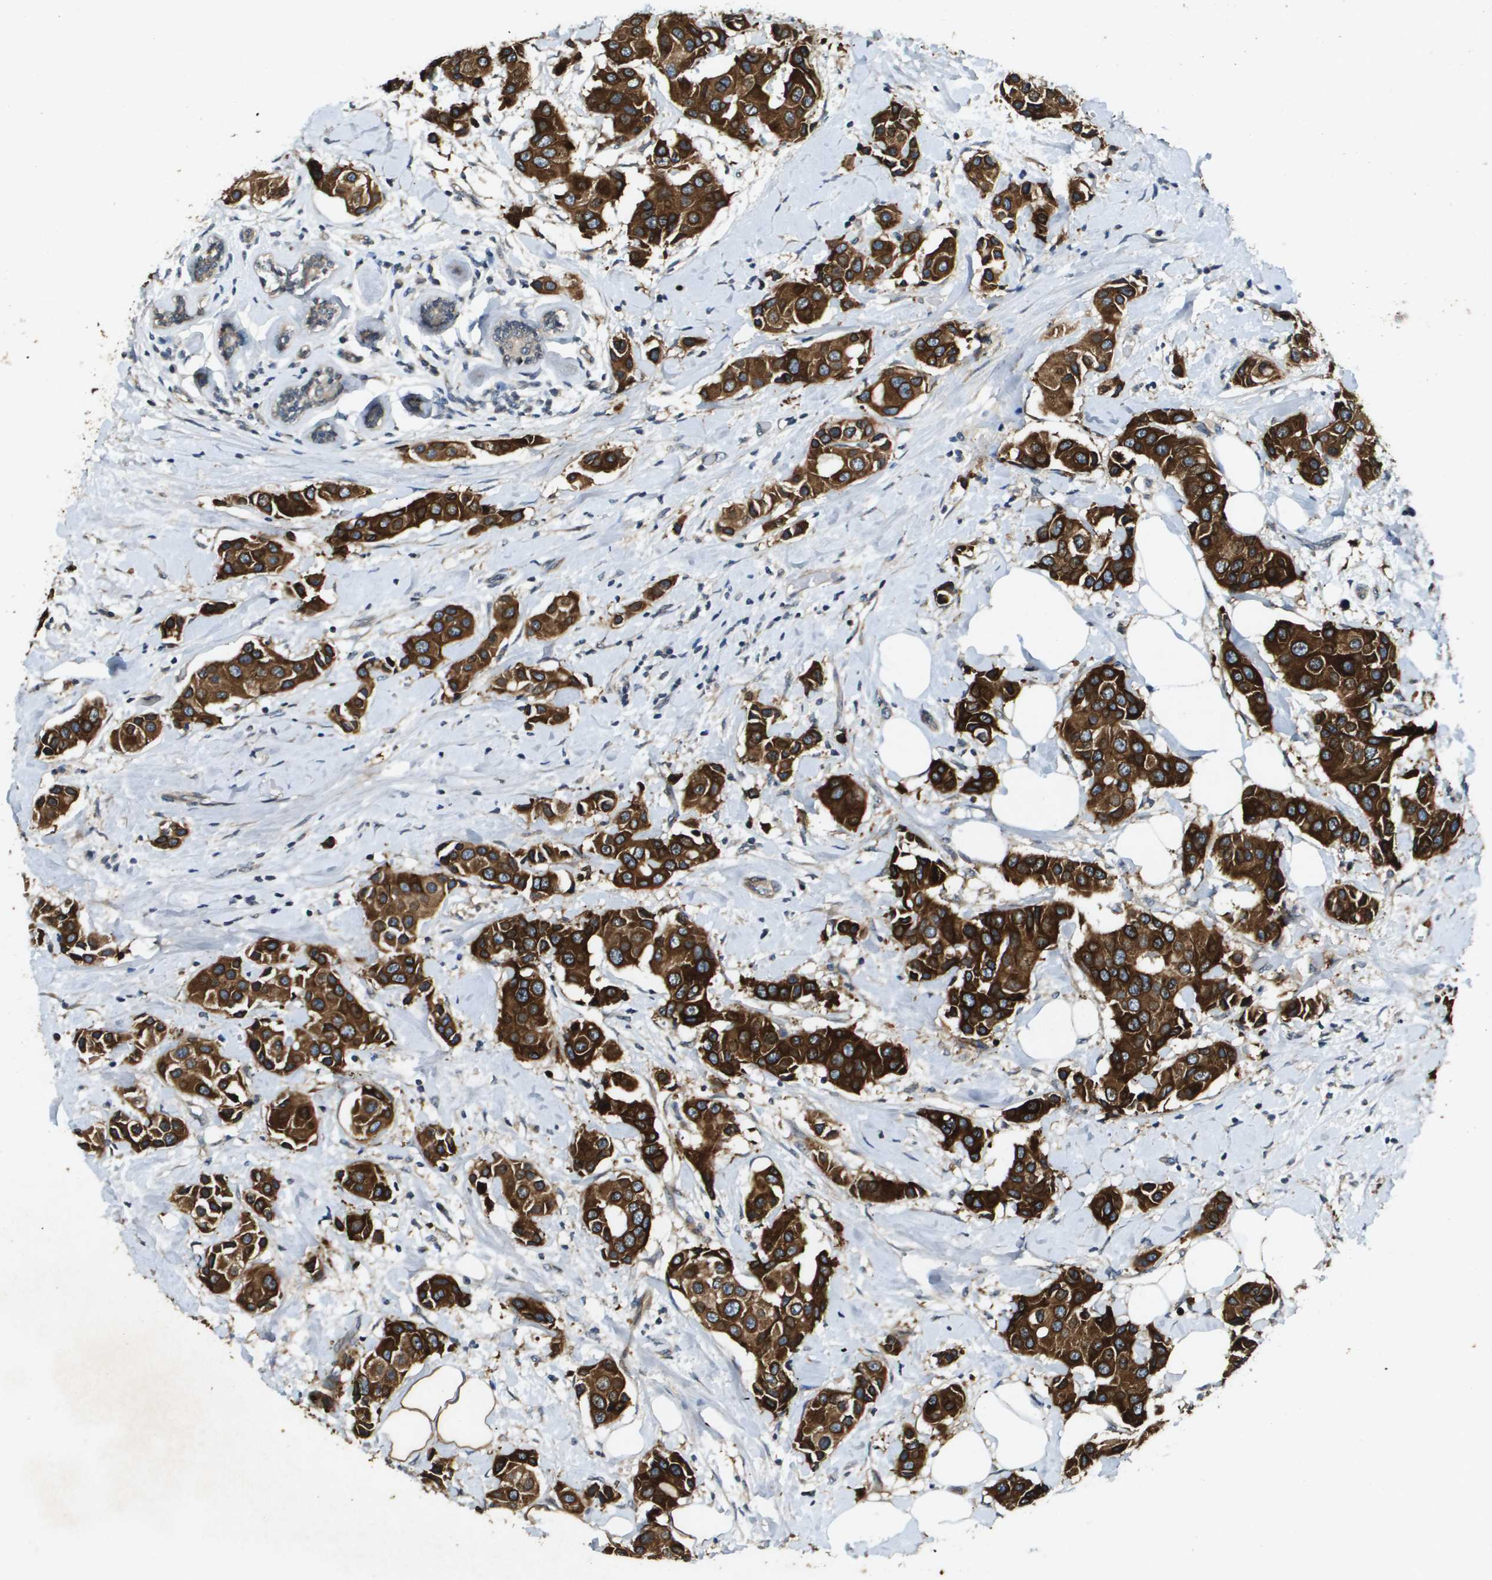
{"staining": {"intensity": "strong", "quantity": ">75%", "location": "cytoplasmic/membranous"}, "tissue": "breast cancer", "cell_type": "Tumor cells", "image_type": "cancer", "snomed": [{"axis": "morphology", "description": "Normal tissue, NOS"}, {"axis": "morphology", "description": "Duct carcinoma"}, {"axis": "topography", "description": "Breast"}], "caption": "Protein positivity by immunohistochemistry displays strong cytoplasmic/membranous expression in about >75% of tumor cells in breast cancer (infiltrating ductal carcinoma). (Brightfield microscopy of DAB IHC at high magnification).", "gene": "PGAP3", "patient": {"sex": "female", "age": 39}}